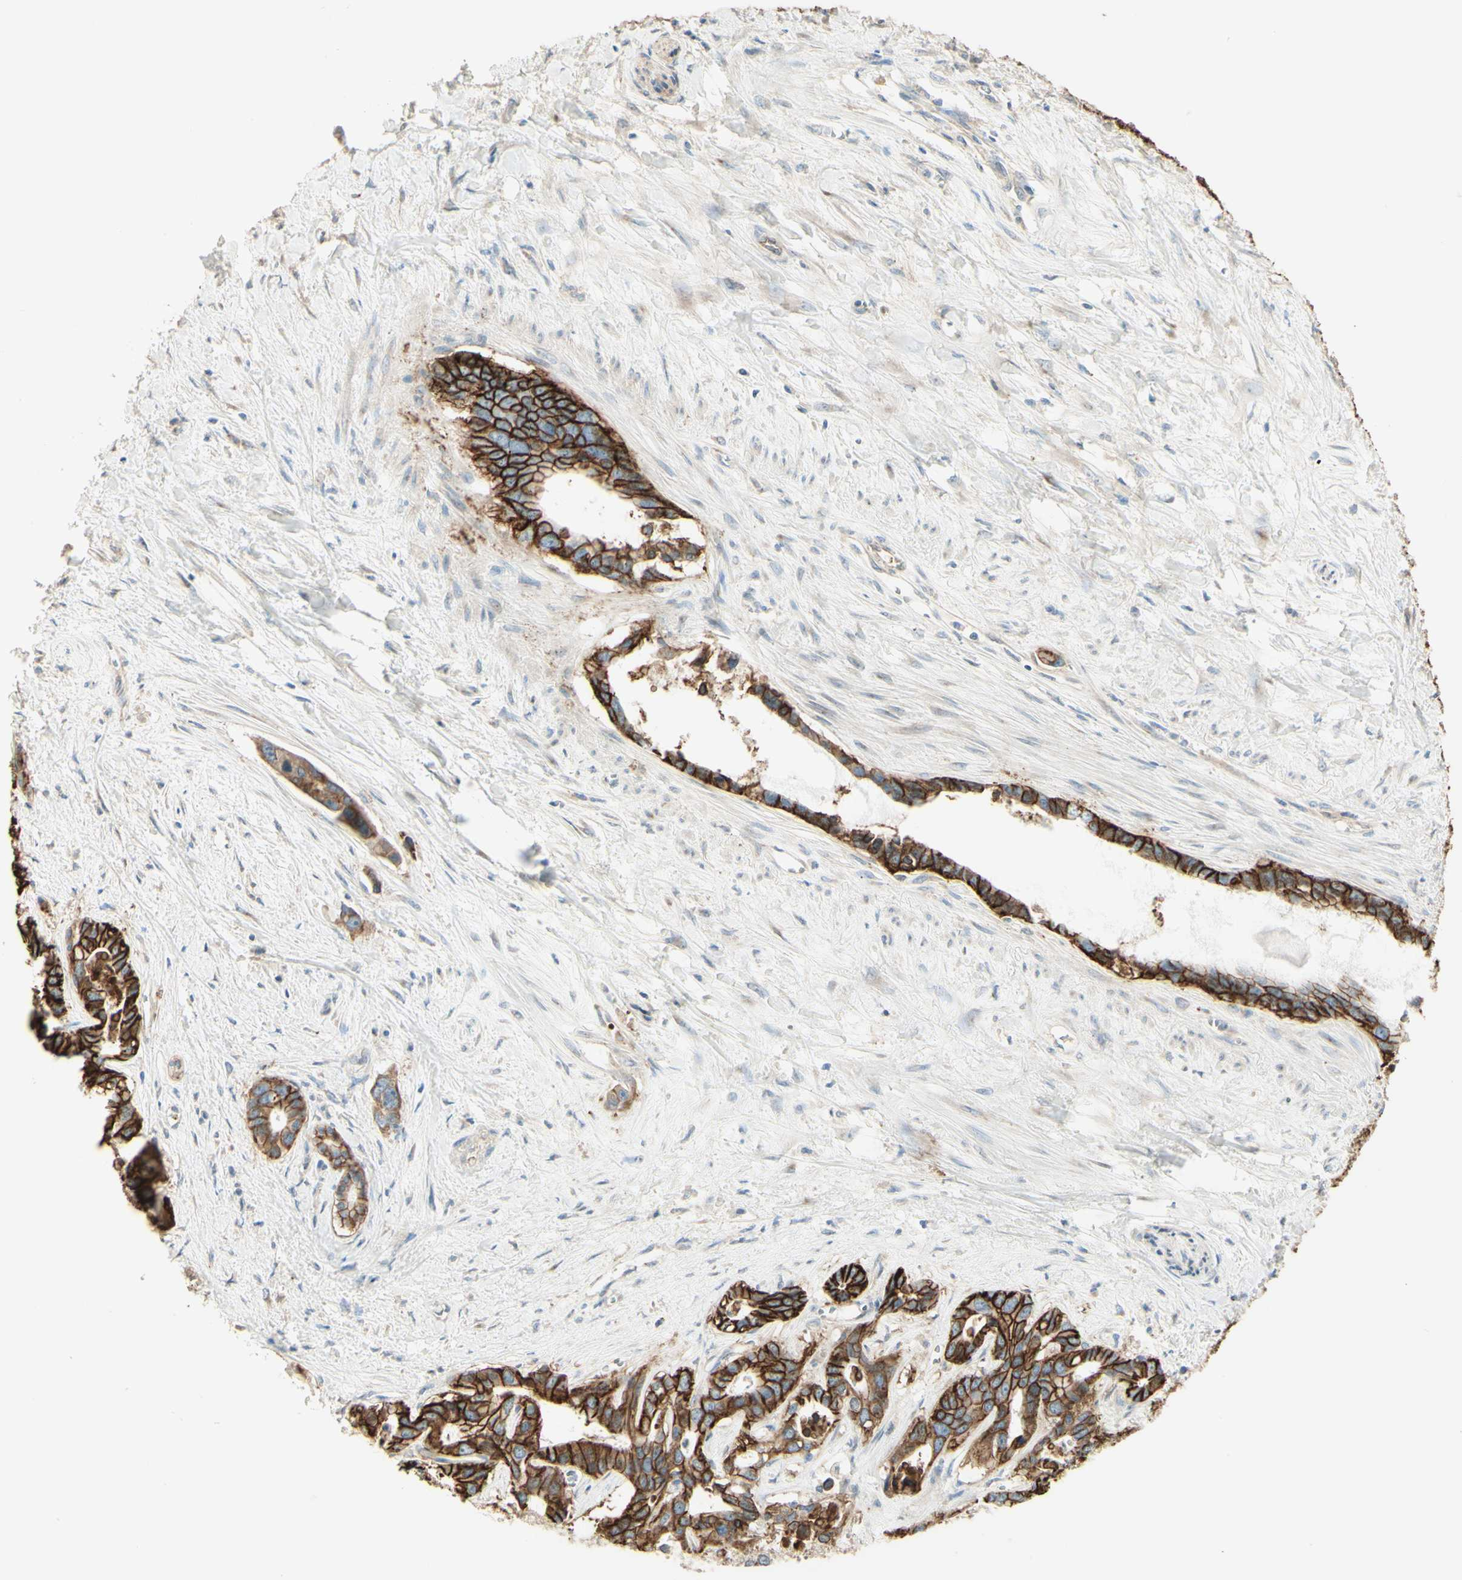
{"staining": {"intensity": "moderate", "quantity": ">75%", "location": "cytoplasmic/membranous"}, "tissue": "liver cancer", "cell_type": "Tumor cells", "image_type": "cancer", "snomed": [{"axis": "morphology", "description": "Cholangiocarcinoma"}, {"axis": "topography", "description": "Liver"}], "caption": "DAB immunohistochemical staining of cholangiocarcinoma (liver) displays moderate cytoplasmic/membranous protein expression in approximately >75% of tumor cells.", "gene": "RNF149", "patient": {"sex": "female", "age": 65}}